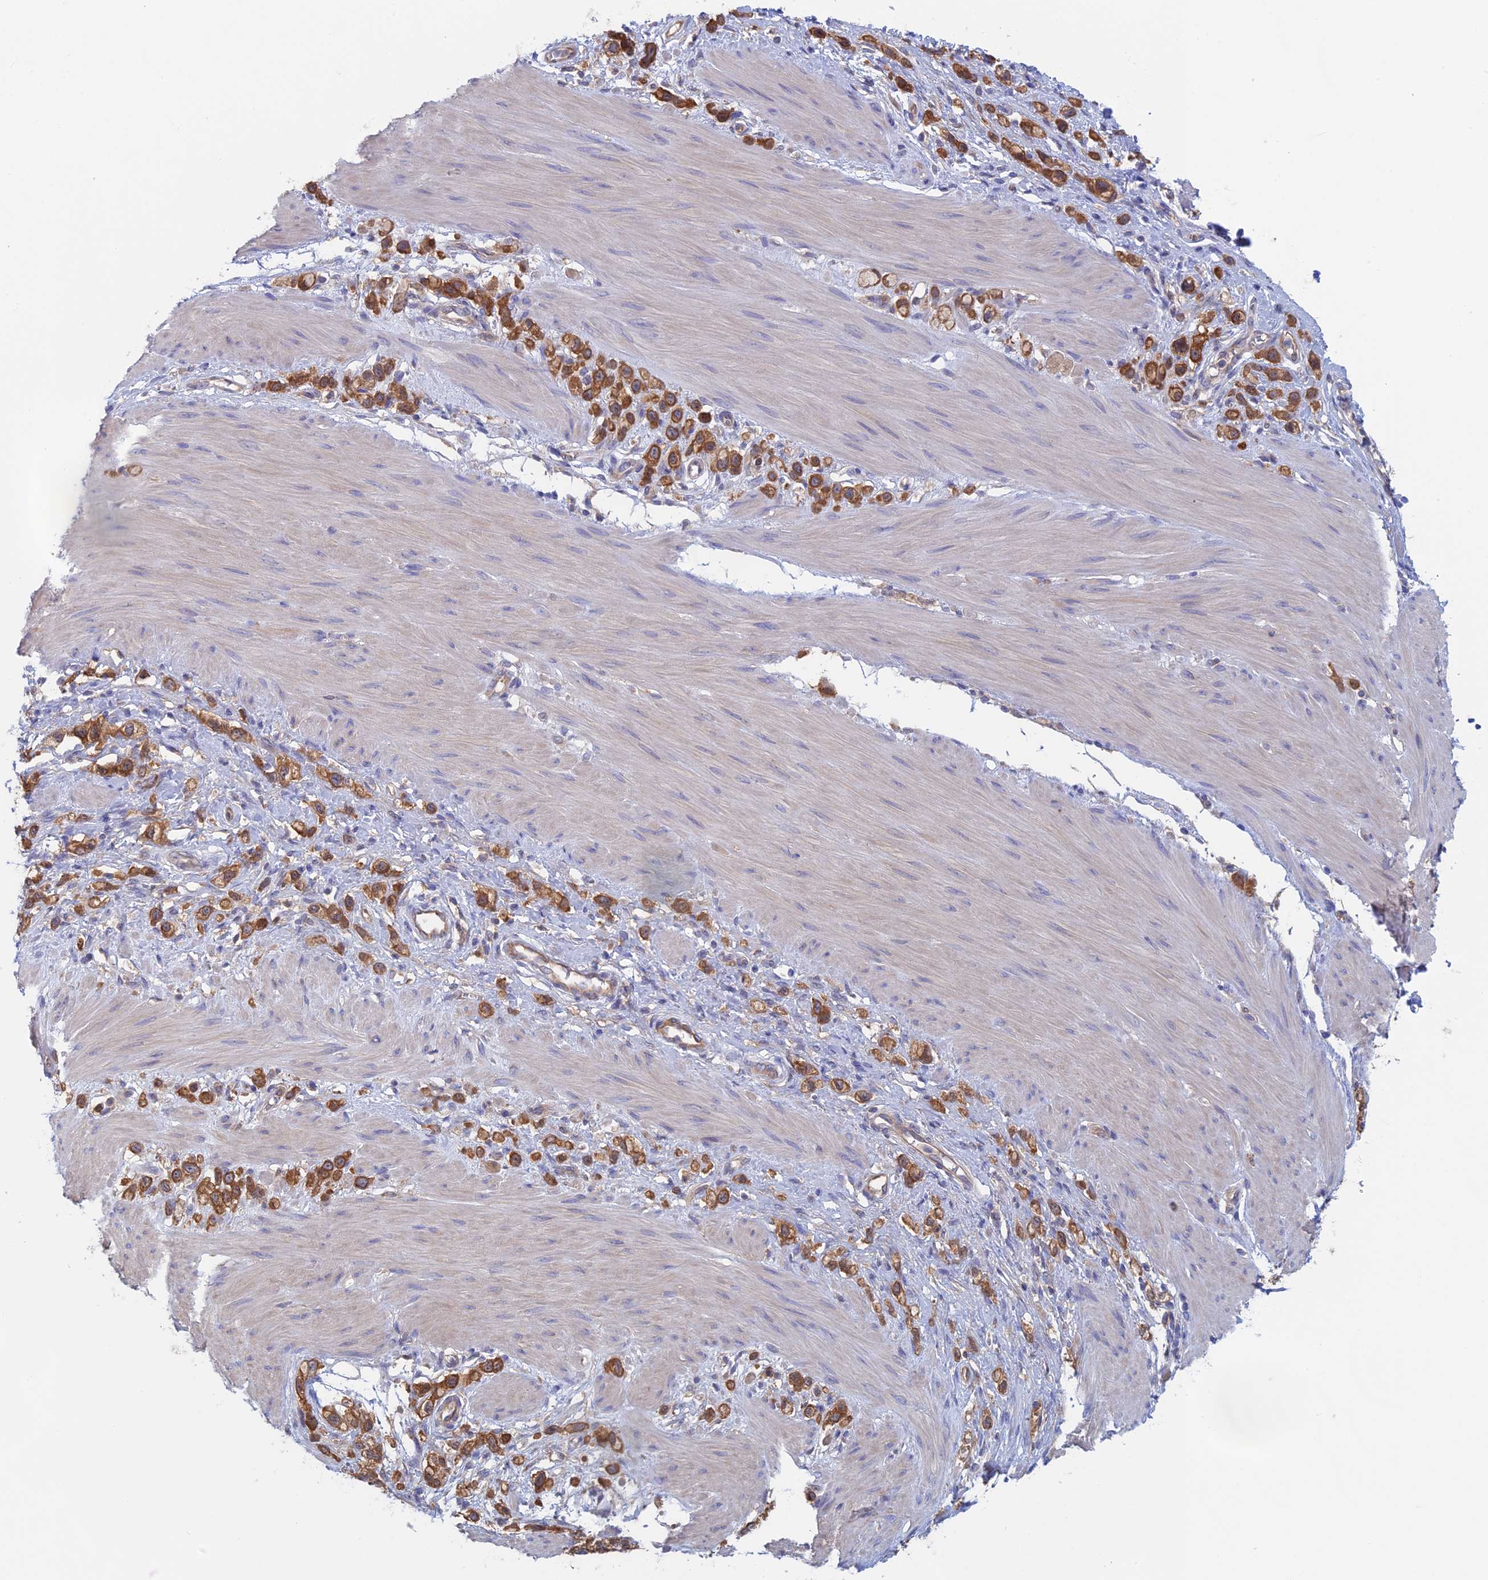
{"staining": {"intensity": "strong", "quantity": ">75%", "location": "cytoplasmic/membranous"}, "tissue": "stomach cancer", "cell_type": "Tumor cells", "image_type": "cancer", "snomed": [{"axis": "morphology", "description": "Adenocarcinoma, NOS"}, {"axis": "topography", "description": "Stomach"}], "caption": "A brown stain labels strong cytoplasmic/membranous expression of a protein in human stomach cancer (adenocarcinoma) tumor cells.", "gene": "SYNDIG1L", "patient": {"sex": "female", "age": 65}}